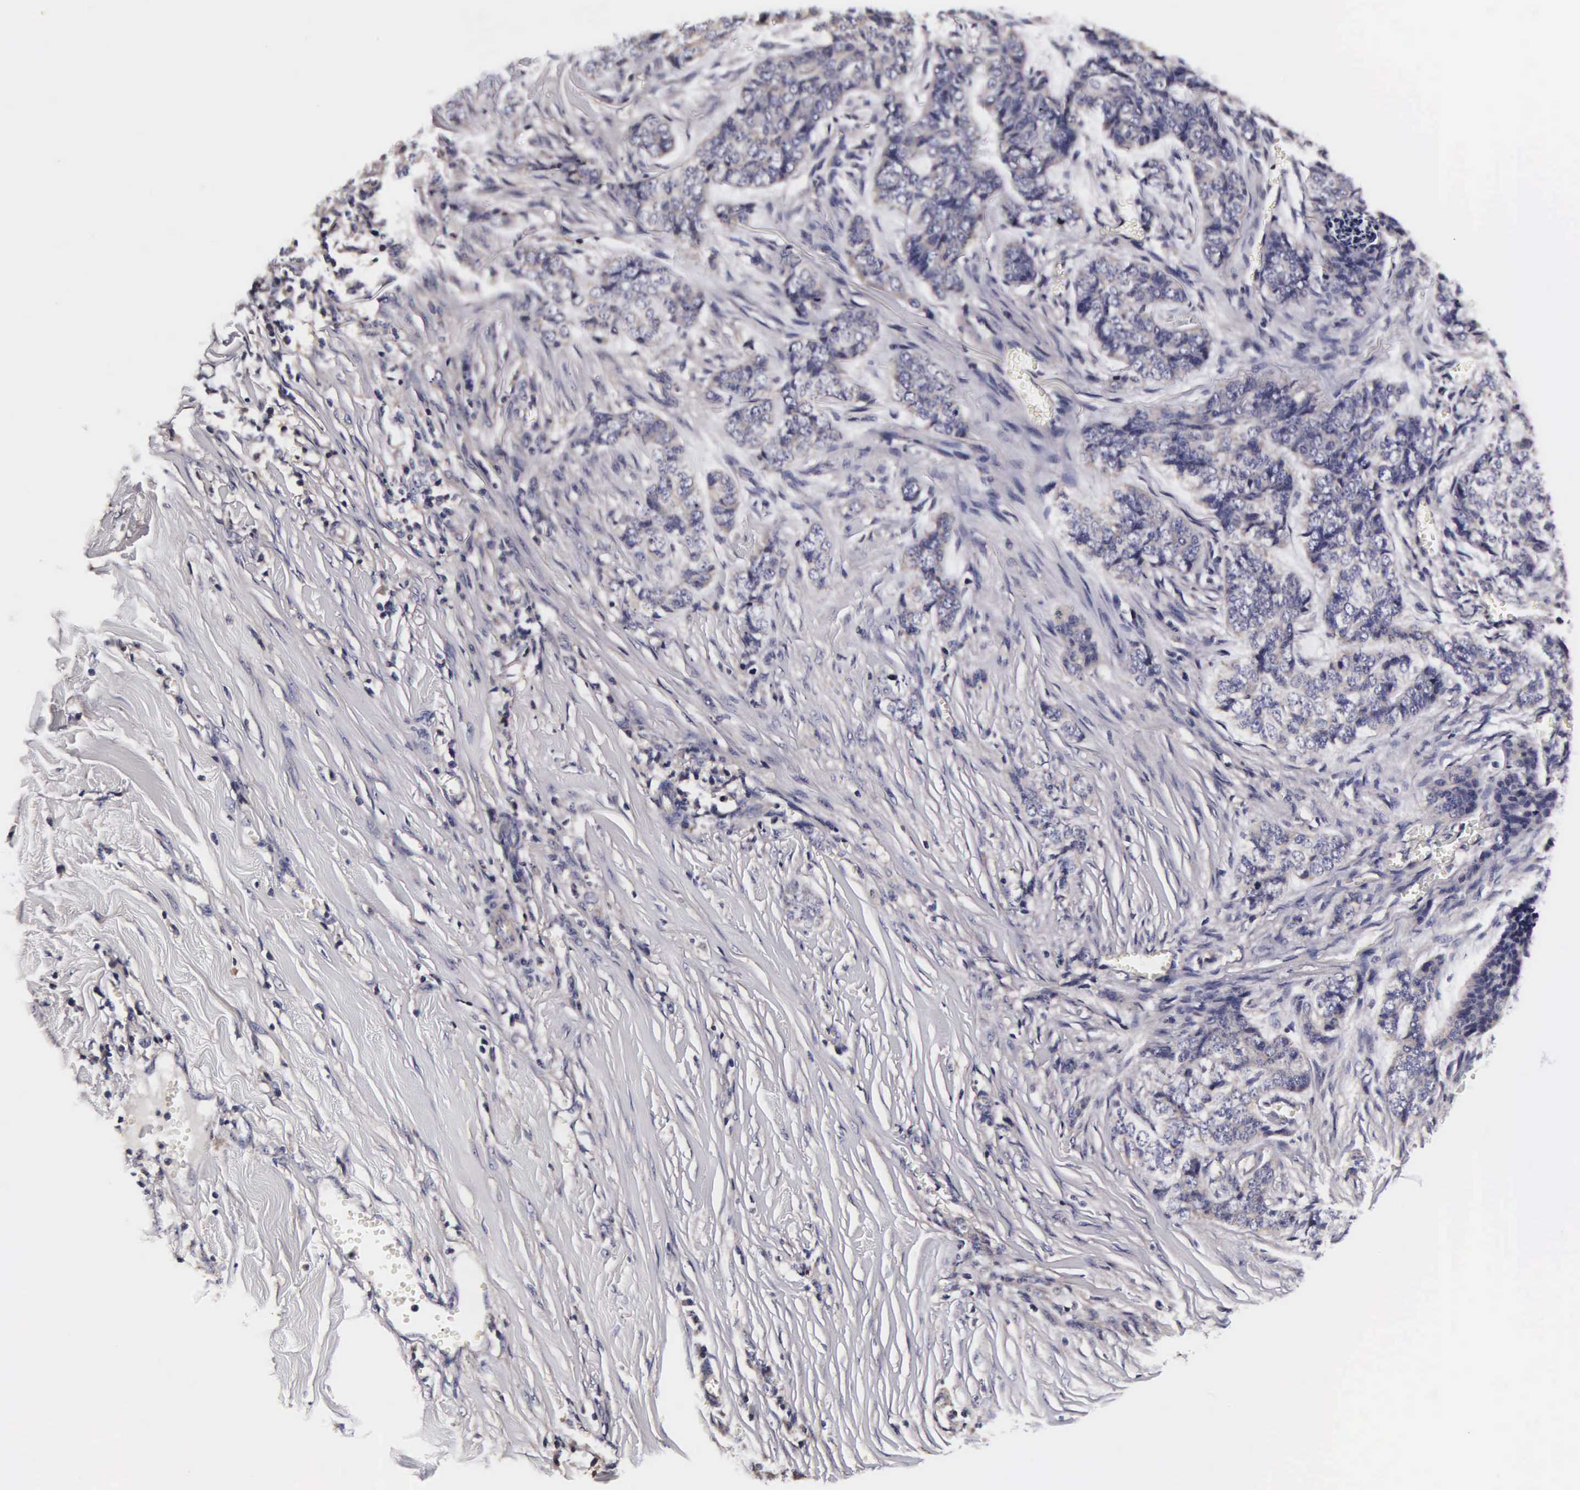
{"staining": {"intensity": "negative", "quantity": "none", "location": "none"}, "tissue": "skin cancer", "cell_type": "Tumor cells", "image_type": "cancer", "snomed": [{"axis": "morphology", "description": "Normal tissue, NOS"}, {"axis": "morphology", "description": "Basal cell carcinoma"}, {"axis": "topography", "description": "Skin"}], "caption": "Human basal cell carcinoma (skin) stained for a protein using immunohistochemistry (IHC) shows no positivity in tumor cells.", "gene": "PSMA3", "patient": {"sex": "female", "age": 65}}